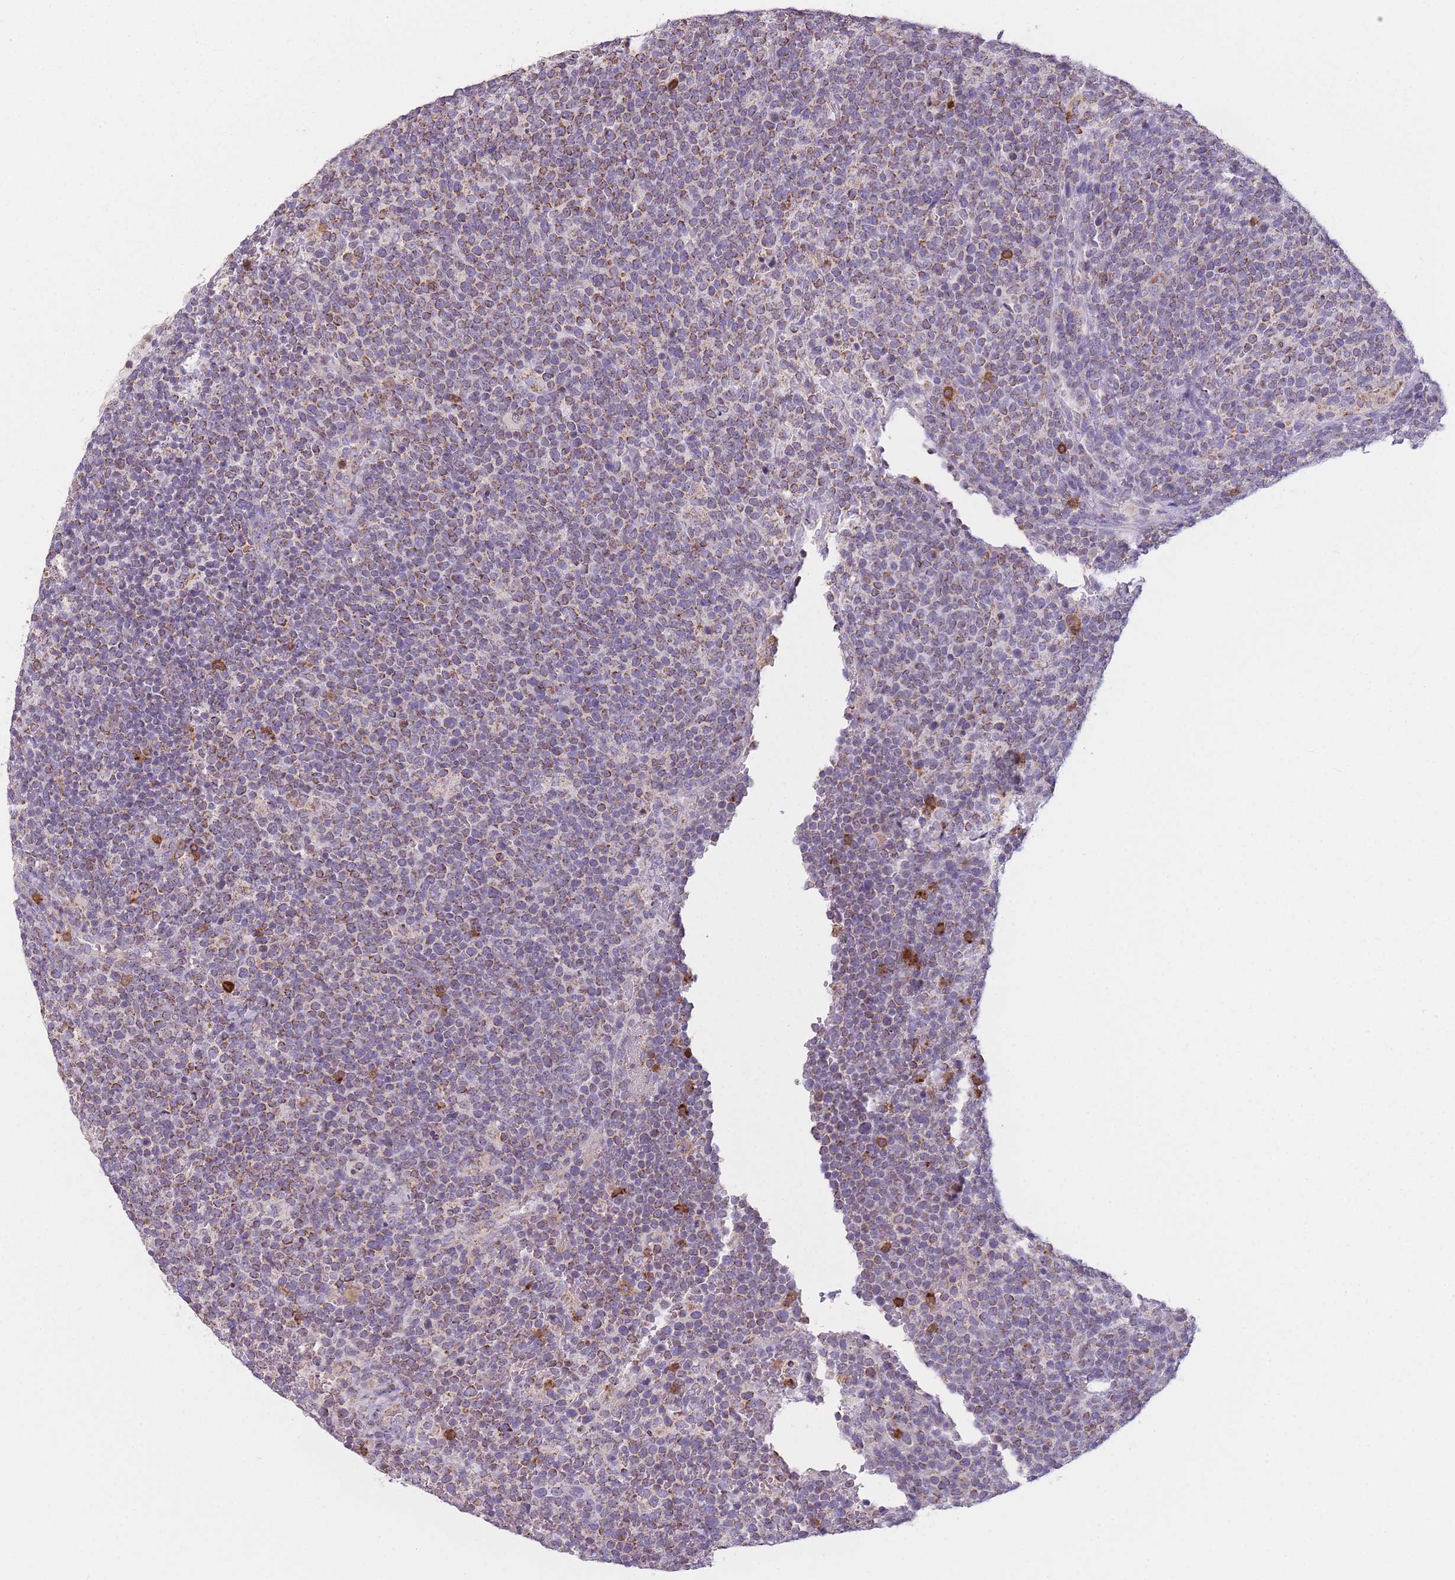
{"staining": {"intensity": "moderate", "quantity": "25%-75%", "location": "cytoplasmic/membranous"}, "tissue": "lymphoma", "cell_type": "Tumor cells", "image_type": "cancer", "snomed": [{"axis": "morphology", "description": "Malignant lymphoma, non-Hodgkin's type, High grade"}, {"axis": "topography", "description": "Lymph node"}], "caption": "Immunohistochemical staining of human lymphoma reveals moderate cytoplasmic/membranous protein expression in about 25%-75% of tumor cells. Nuclei are stained in blue.", "gene": "PRAM1", "patient": {"sex": "male", "age": 61}}